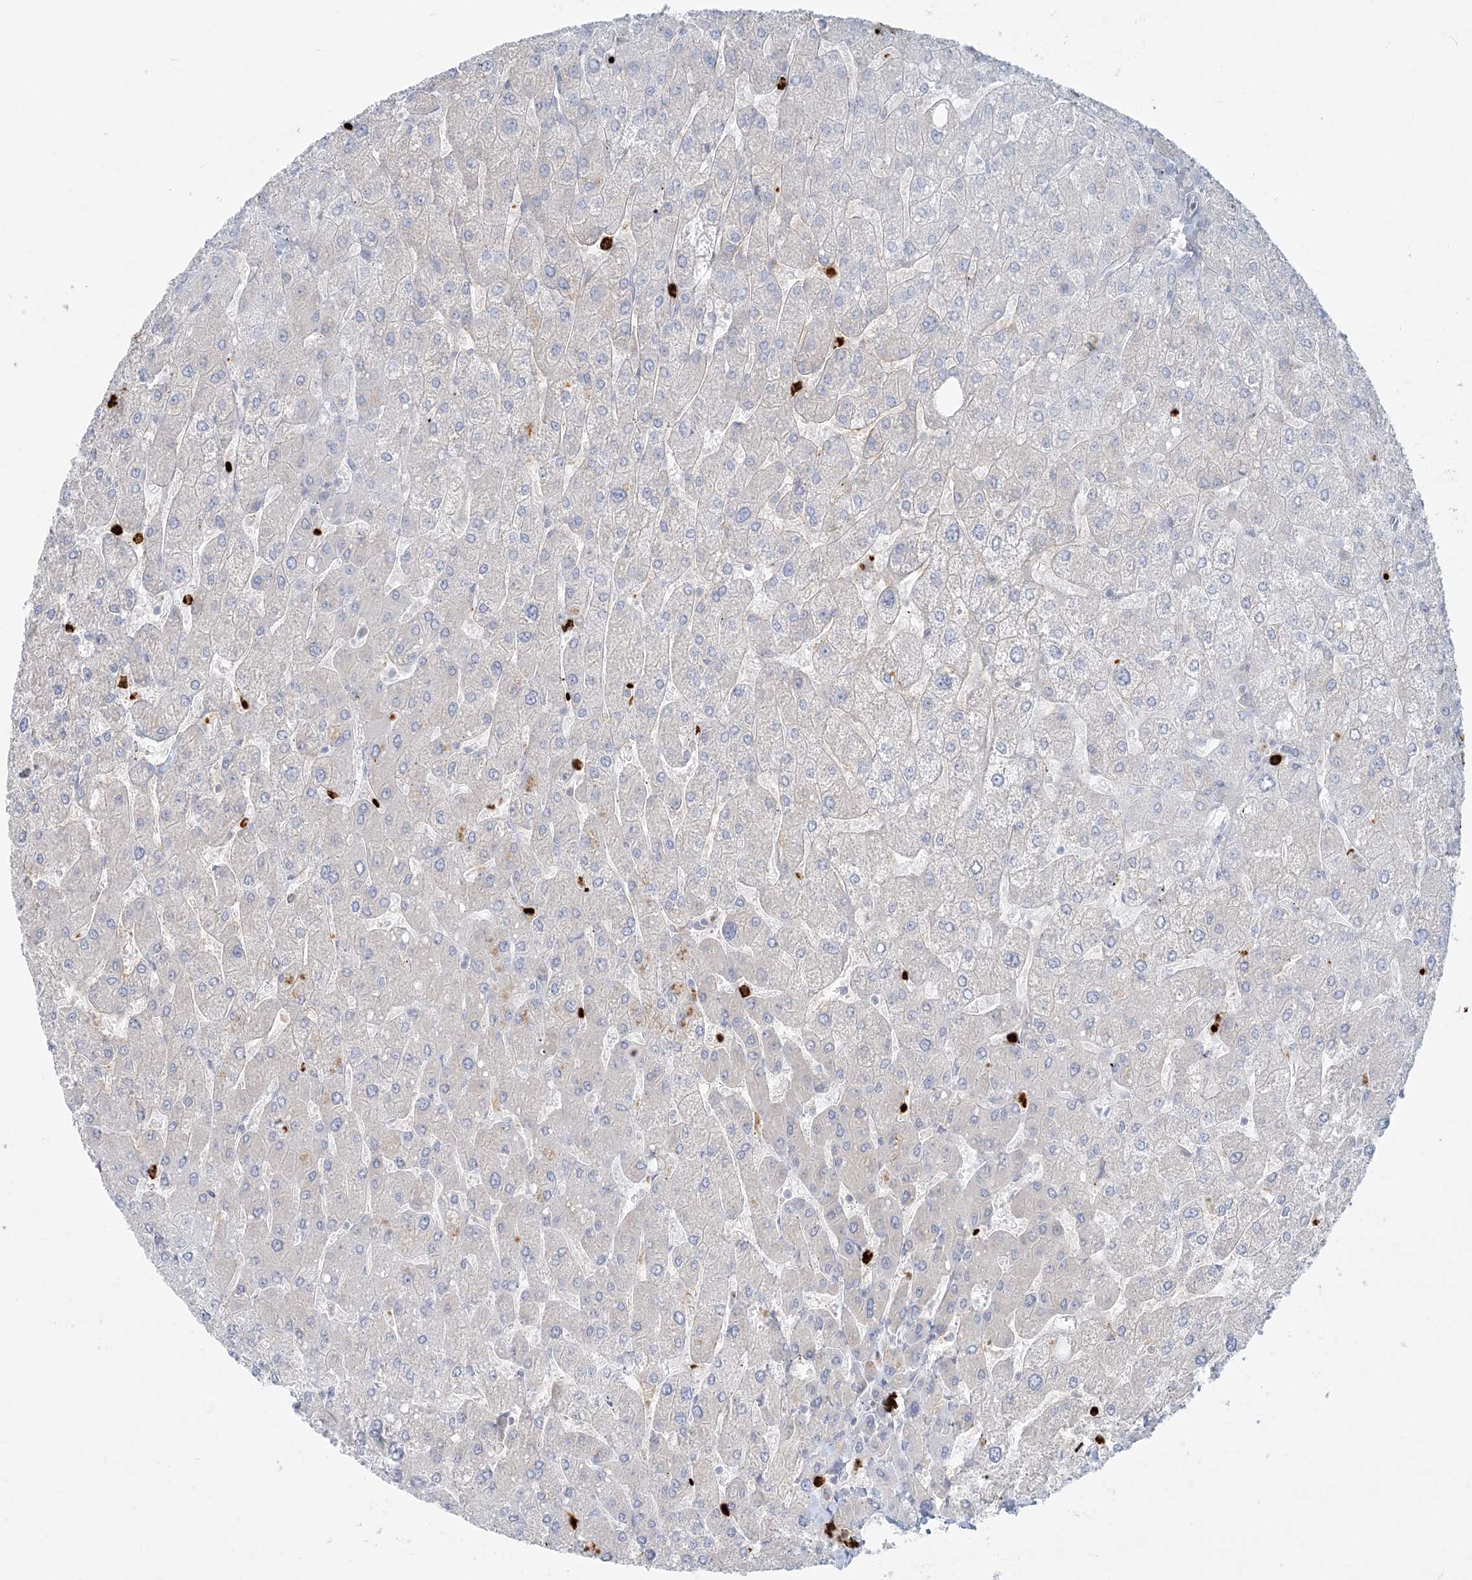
{"staining": {"intensity": "negative", "quantity": "none", "location": "none"}, "tissue": "liver", "cell_type": "Cholangiocytes", "image_type": "normal", "snomed": [{"axis": "morphology", "description": "Normal tissue, NOS"}, {"axis": "topography", "description": "Liver"}], "caption": "IHC photomicrograph of normal human liver stained for a protein (brown), which displays no expression in cholangiocytes. The staining is performed using DAB (3,3'-diaminobenzidine) brown chromogen with nuclei counter-stained in using hematoxylin.", "gene": "CCNJ", "patient": {"sex": "male", "age": 55}}